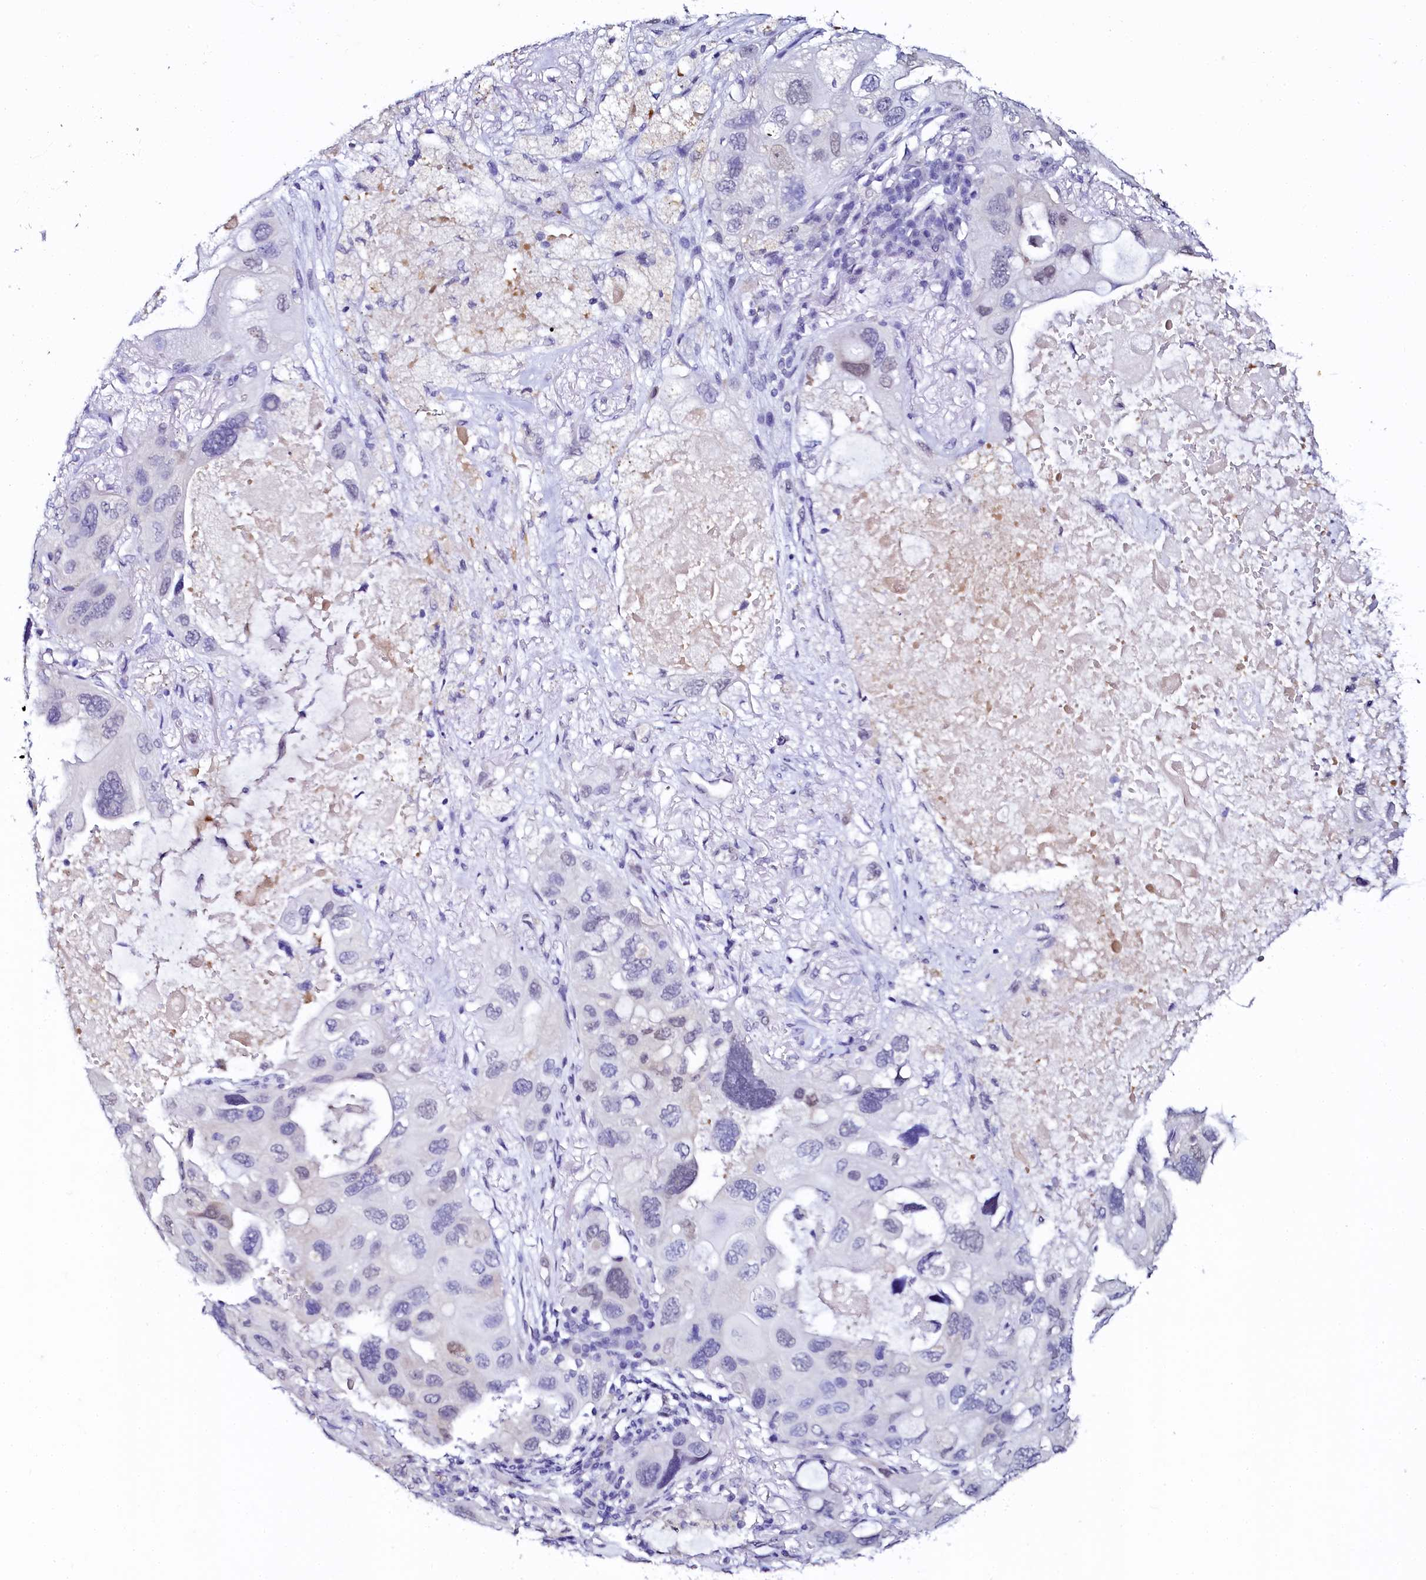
{"staining": {"intensity": "negative", "quantity": "none", "location": "none"}, "tissue": "lung cancer", "cell_type": "Tumor cells", "image_type": "cancer", "snomed": [{"axis": "morphology", "description": "Squamous cell carcinoma, NOS"}, {"axis": "topography", "description": "Lung"}], "caption": "Protein analysis of lung cancer (squamous cell carcinoma) demonstrates no significant expression in tumor cells. (DAB (3,3'-diaminobenzidine) immunohistochemistry (IHC) with hematoxylin counter stain).", "gene": "SORD", "patient": {"sex": "female", "age": 73}}